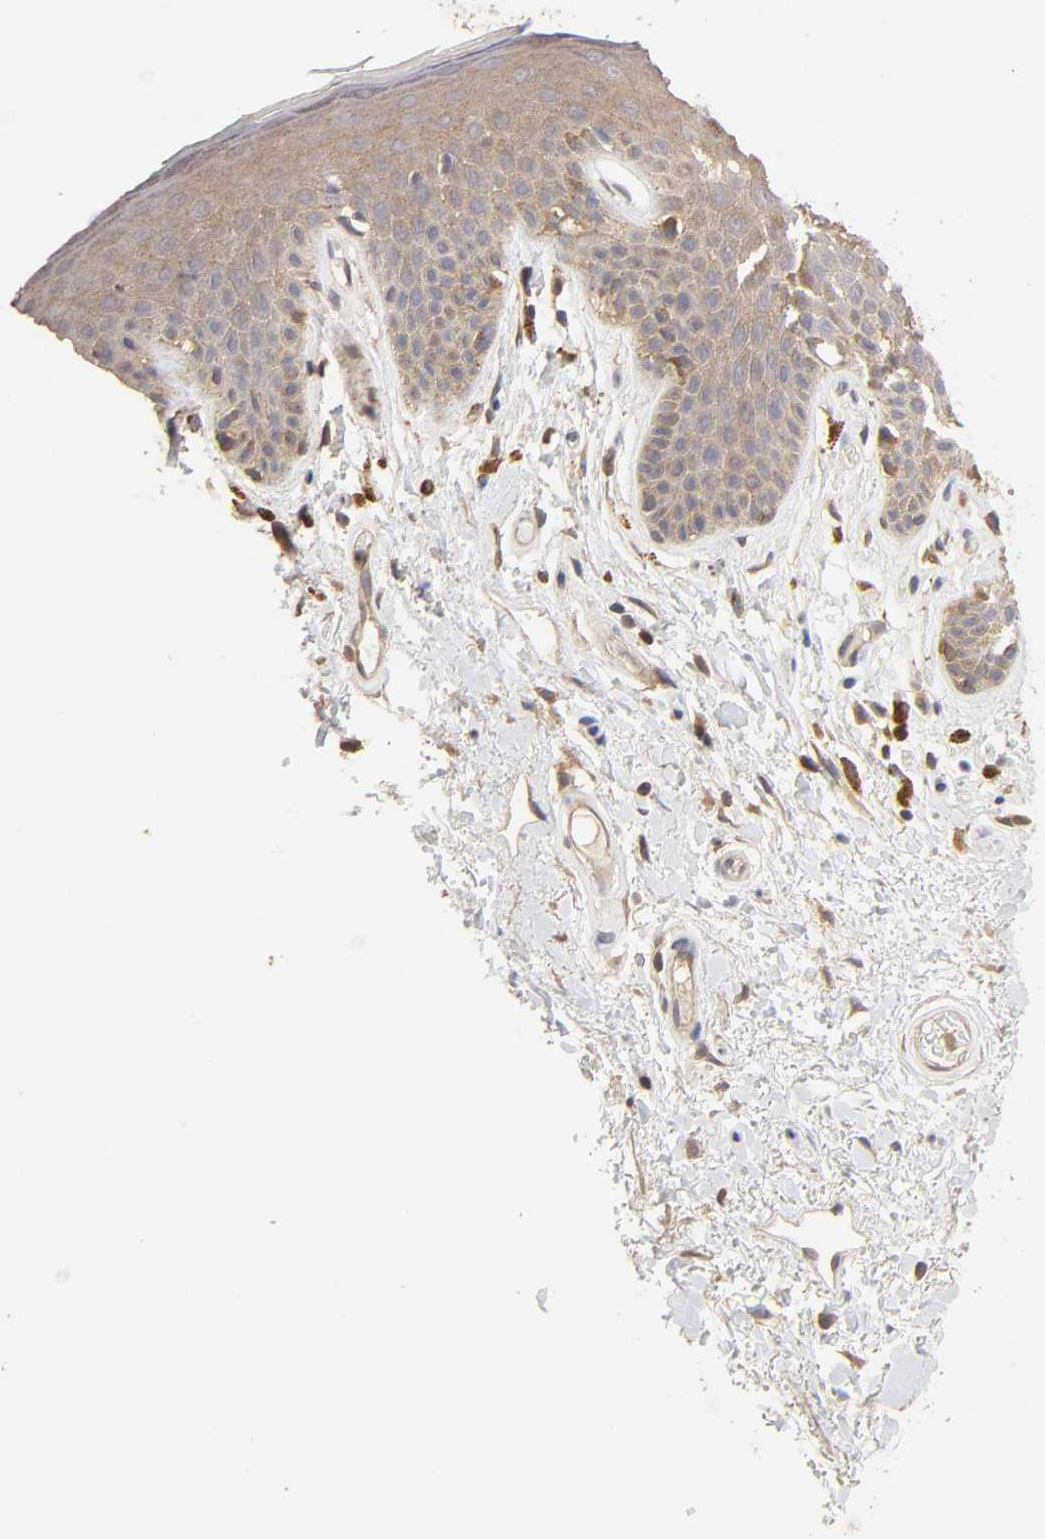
{"staining": {"intensity": "weak", "quantity": "25%-75%", "location": "cytoplasmic/membranous"}, "tissue": "skin", "cell_type": "Epidermal cells", "image_type": "normal", "snomed": [{"axis": "morphology", "description": "Normal tissue, NOS"}, {"axis": "topography", "description": "Anal"}], "caption": "Immunohistochemical staining of unremarkable human skin shows 25%-75% levels of weak cytoplasmic/membranous protein positivity in about 25%-75% of epidermal cells.", "gene": "AP1G2", "patient": {"sex": "male", "age": 74}}